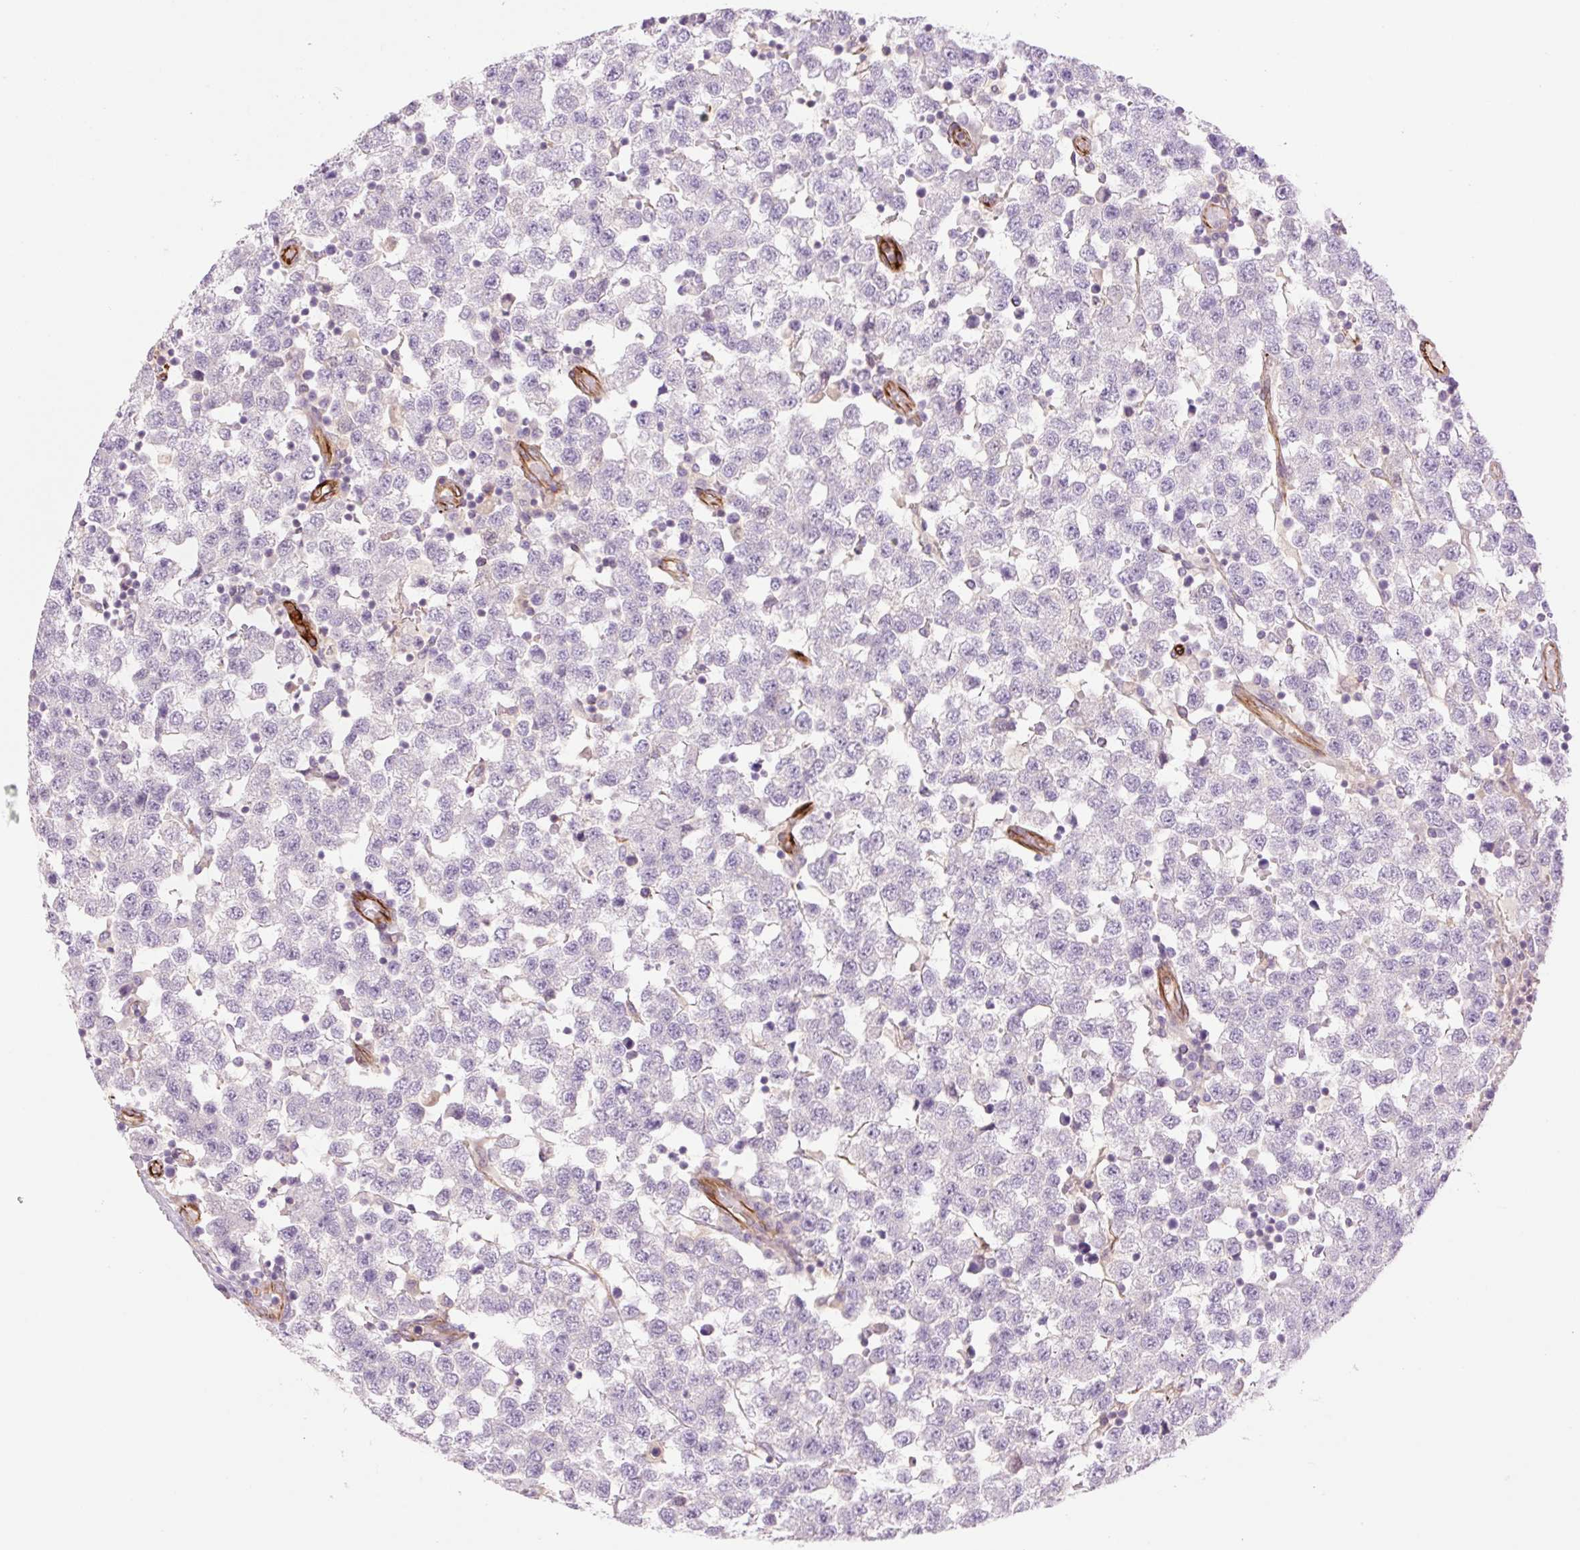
{"staining": {"intensity": "negative", "quantity": "none", "location": "none"}, "tissue": "testis cancer", "cell_type": "Tumor cells", "image_type": "cancer", "snomed": [{"axis": "morphology", "description": "Seminoma, NOS"}, {"axis": "topography", "description": "Testis"}], "caption": "Immunohistochemistry of seminoma (testis) displays no positivity in tumor cells.", "gene": "ZFYVE21", "patient": {"sex": "male", "age": 34}}